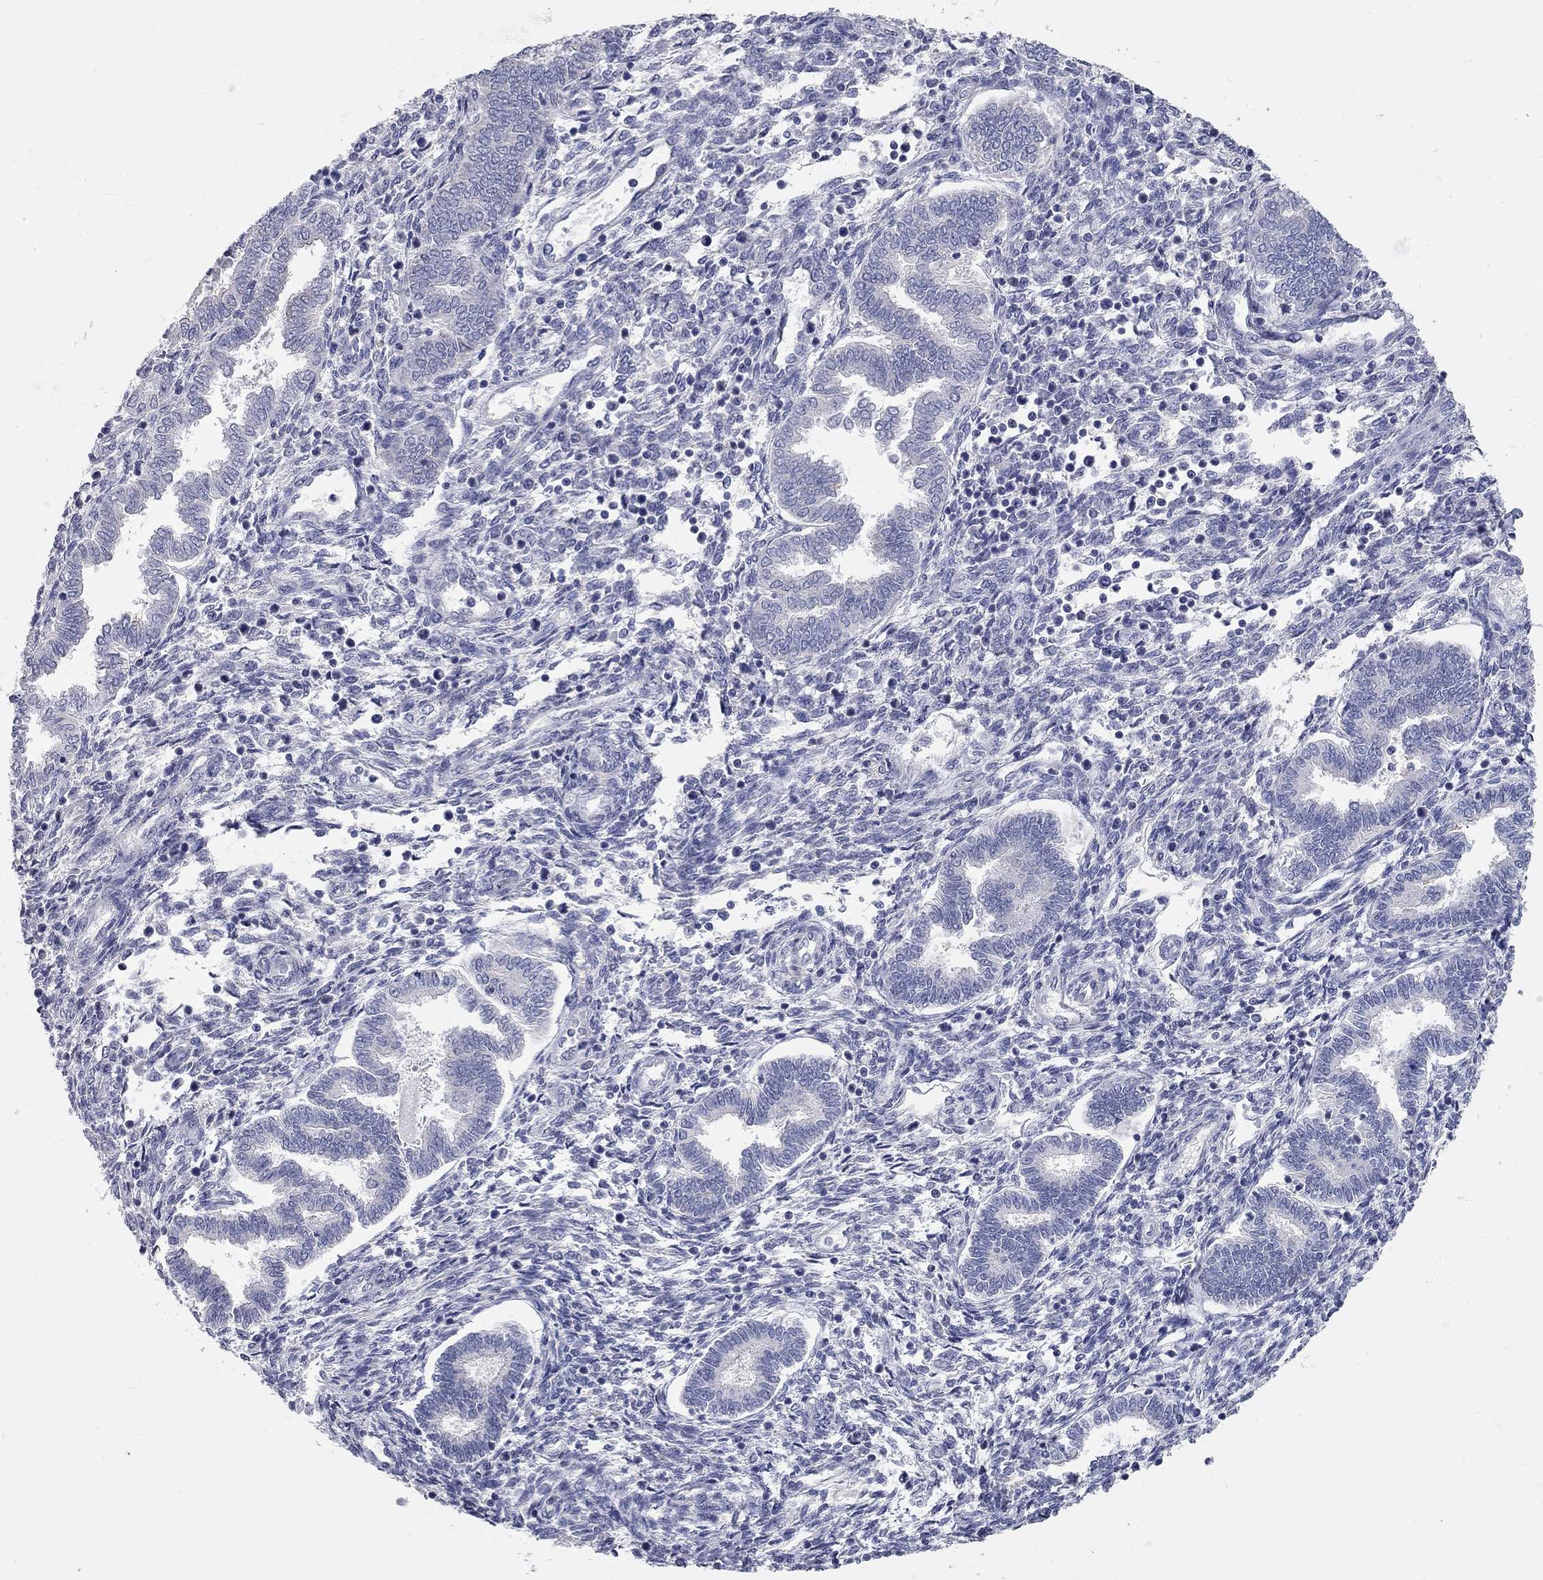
{"staining": {"intensity": "negative", "quantity": "none", "location": "none"}, "tissue": "endometrium", "cell_type": "Cells in endometrial stroma", "image_type": "normal", "snomed": [{"axis": "morphology", "description": "Normal tissue, NOS"}, {"axis": "topography", "description": "Endometrium"}], "caption": "Protein analysis of normal endometrium shows no significant staining in cells in endometrial stroma.", "gene": "CFAP161", "patient": {"sex": "female", "age": 42}}